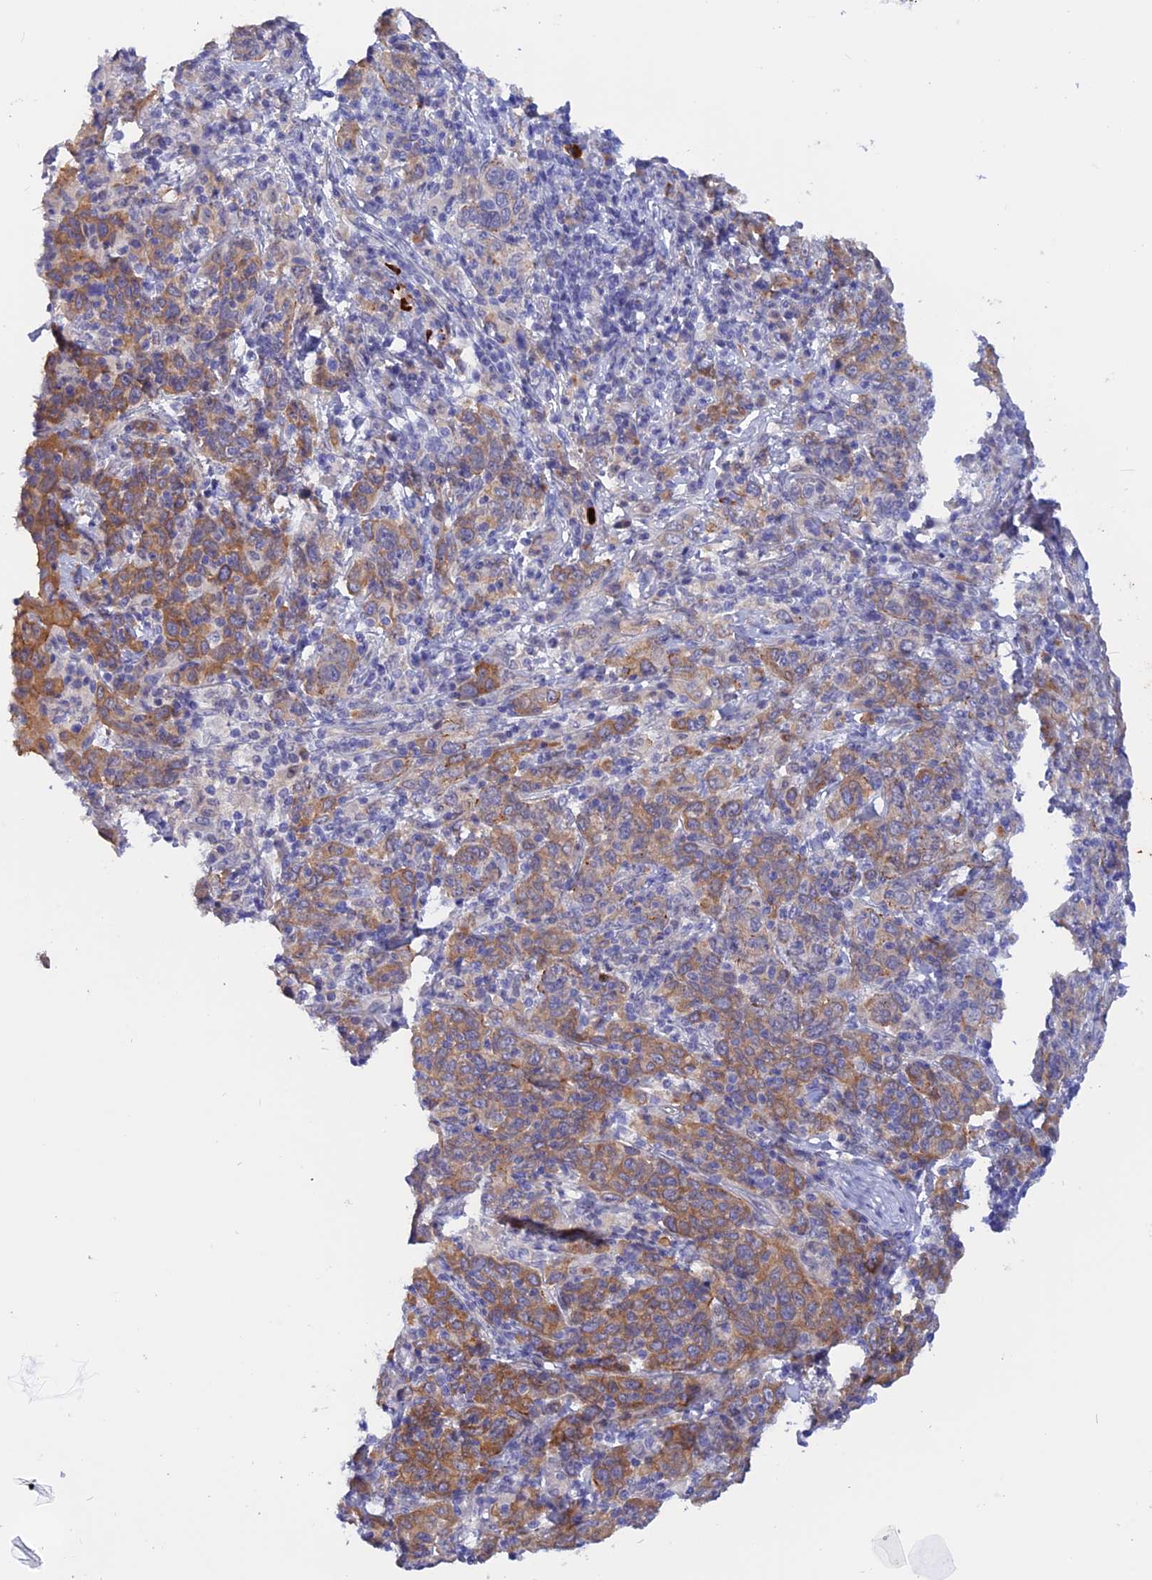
{"staining": {"intensity": "moderate", "quantity": "25%-75%", "location": "cytoplasmic/membranous"}, "tissue": "cervical cancer", "cell_type": "Tumor cells", "image_type": "cancer", "snomed": [{"axis": "morphology", "description": "Squamous cell carcinoma, NOS"}, {"axis": "topography", "description": "Cervix"}], "caption": "Tumor cells show medium levels of moderate cytoplasmic/membranous expression in about 25%-75% of cells in cervical cancer (squamous cell carcinoma). The staining is performed using DAB (3,3'-diaminobenzidine) brown chromogen to label protein expression. The nuclei are counter-stained blue using hematoxylin.", "gene": "GK5", "patient": {"sex": "female", "age": 67}}